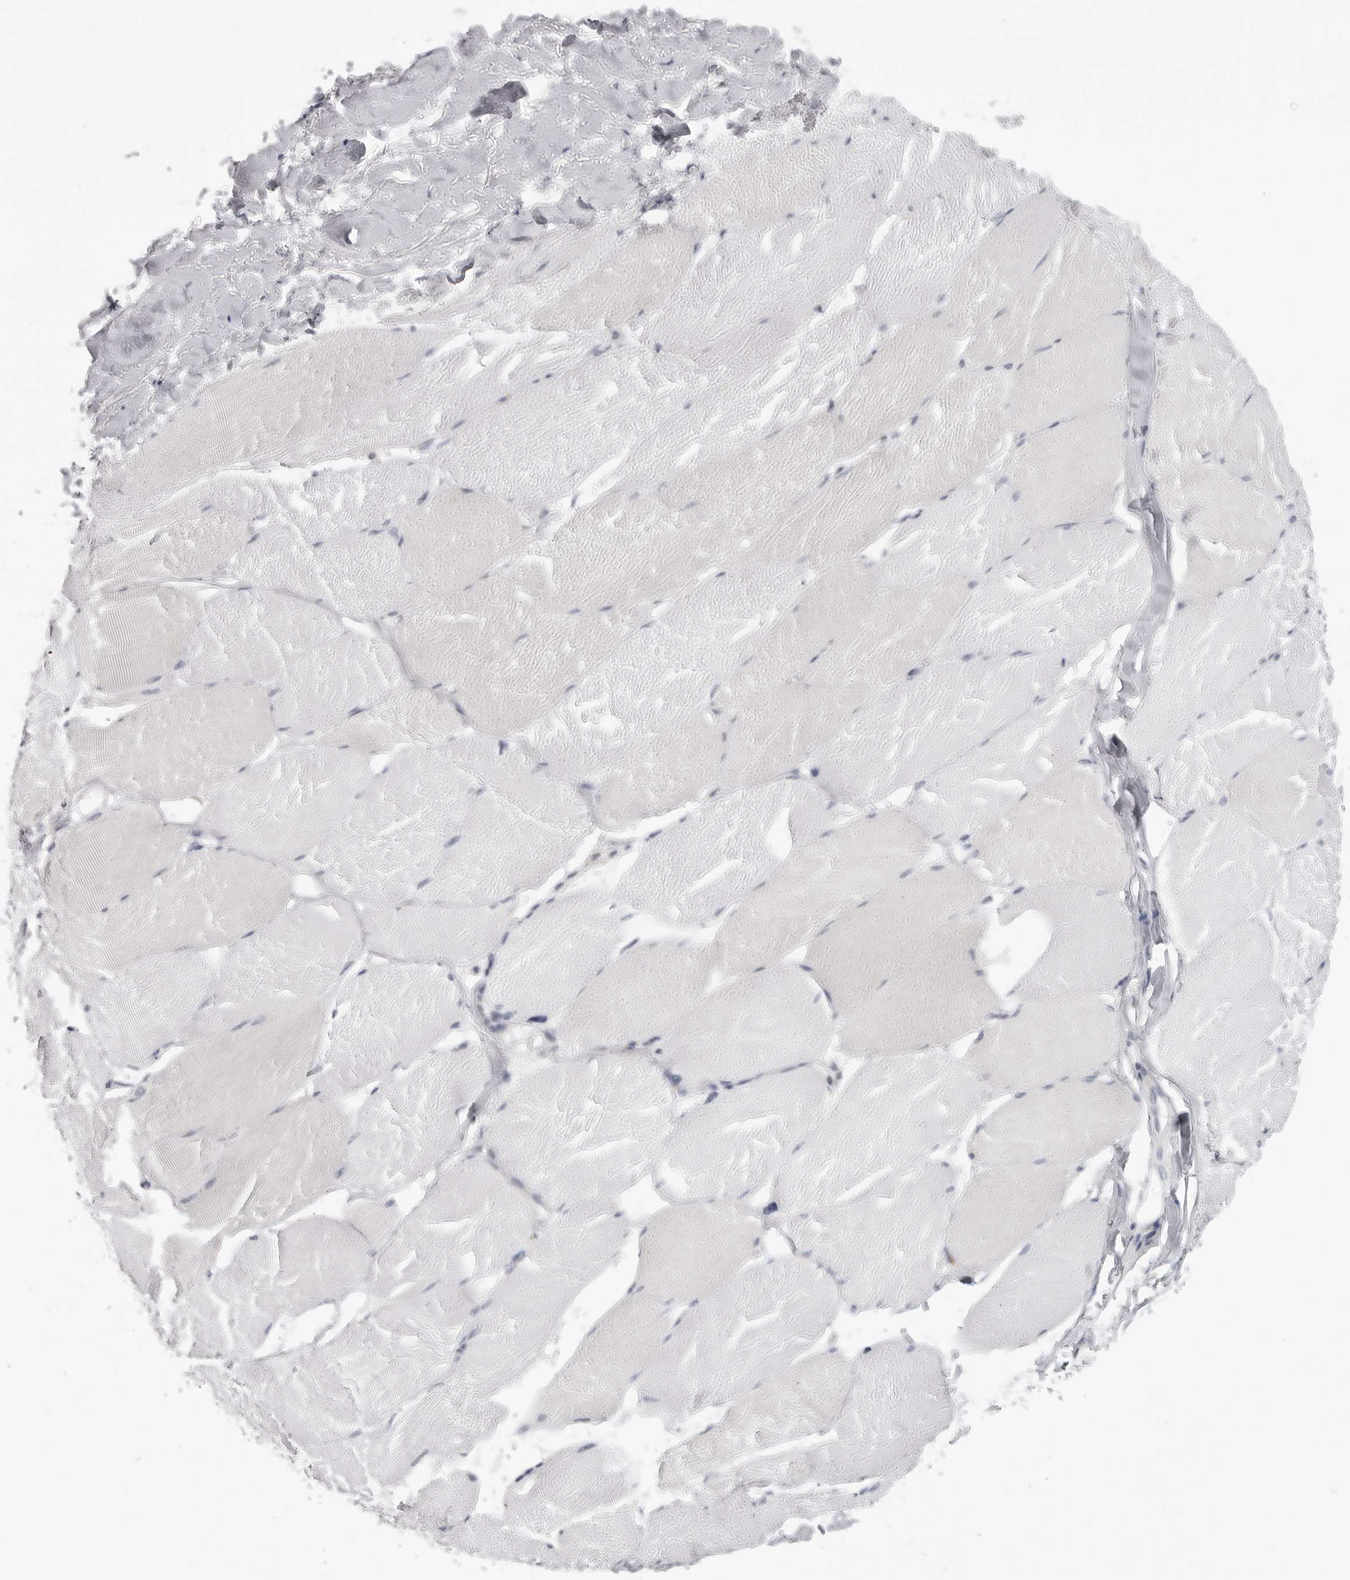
{"staining": {"intensity": "negative", "quantity": "none", "location": "none"}, "tissue": "skeletal muscle", "cell_type": "Myocytes", "image_type": "normal", "snomed": [{"axis": "morphology", "description": "Normal tissue, NOS"}, {"axis": "topography", "description": "Skin"}, {"axis": "topography", "description": "Skeletal muscle"}], "caption": "Micrograph shows no protein staining in myocytes of unremarkable skeletal muscle. (DAB immunohistochemistry (IHC) visualized using brightfield microscopy, high magnification).", "gene": "DNALI1", "patient": {"sex": "male", "age": 83}}